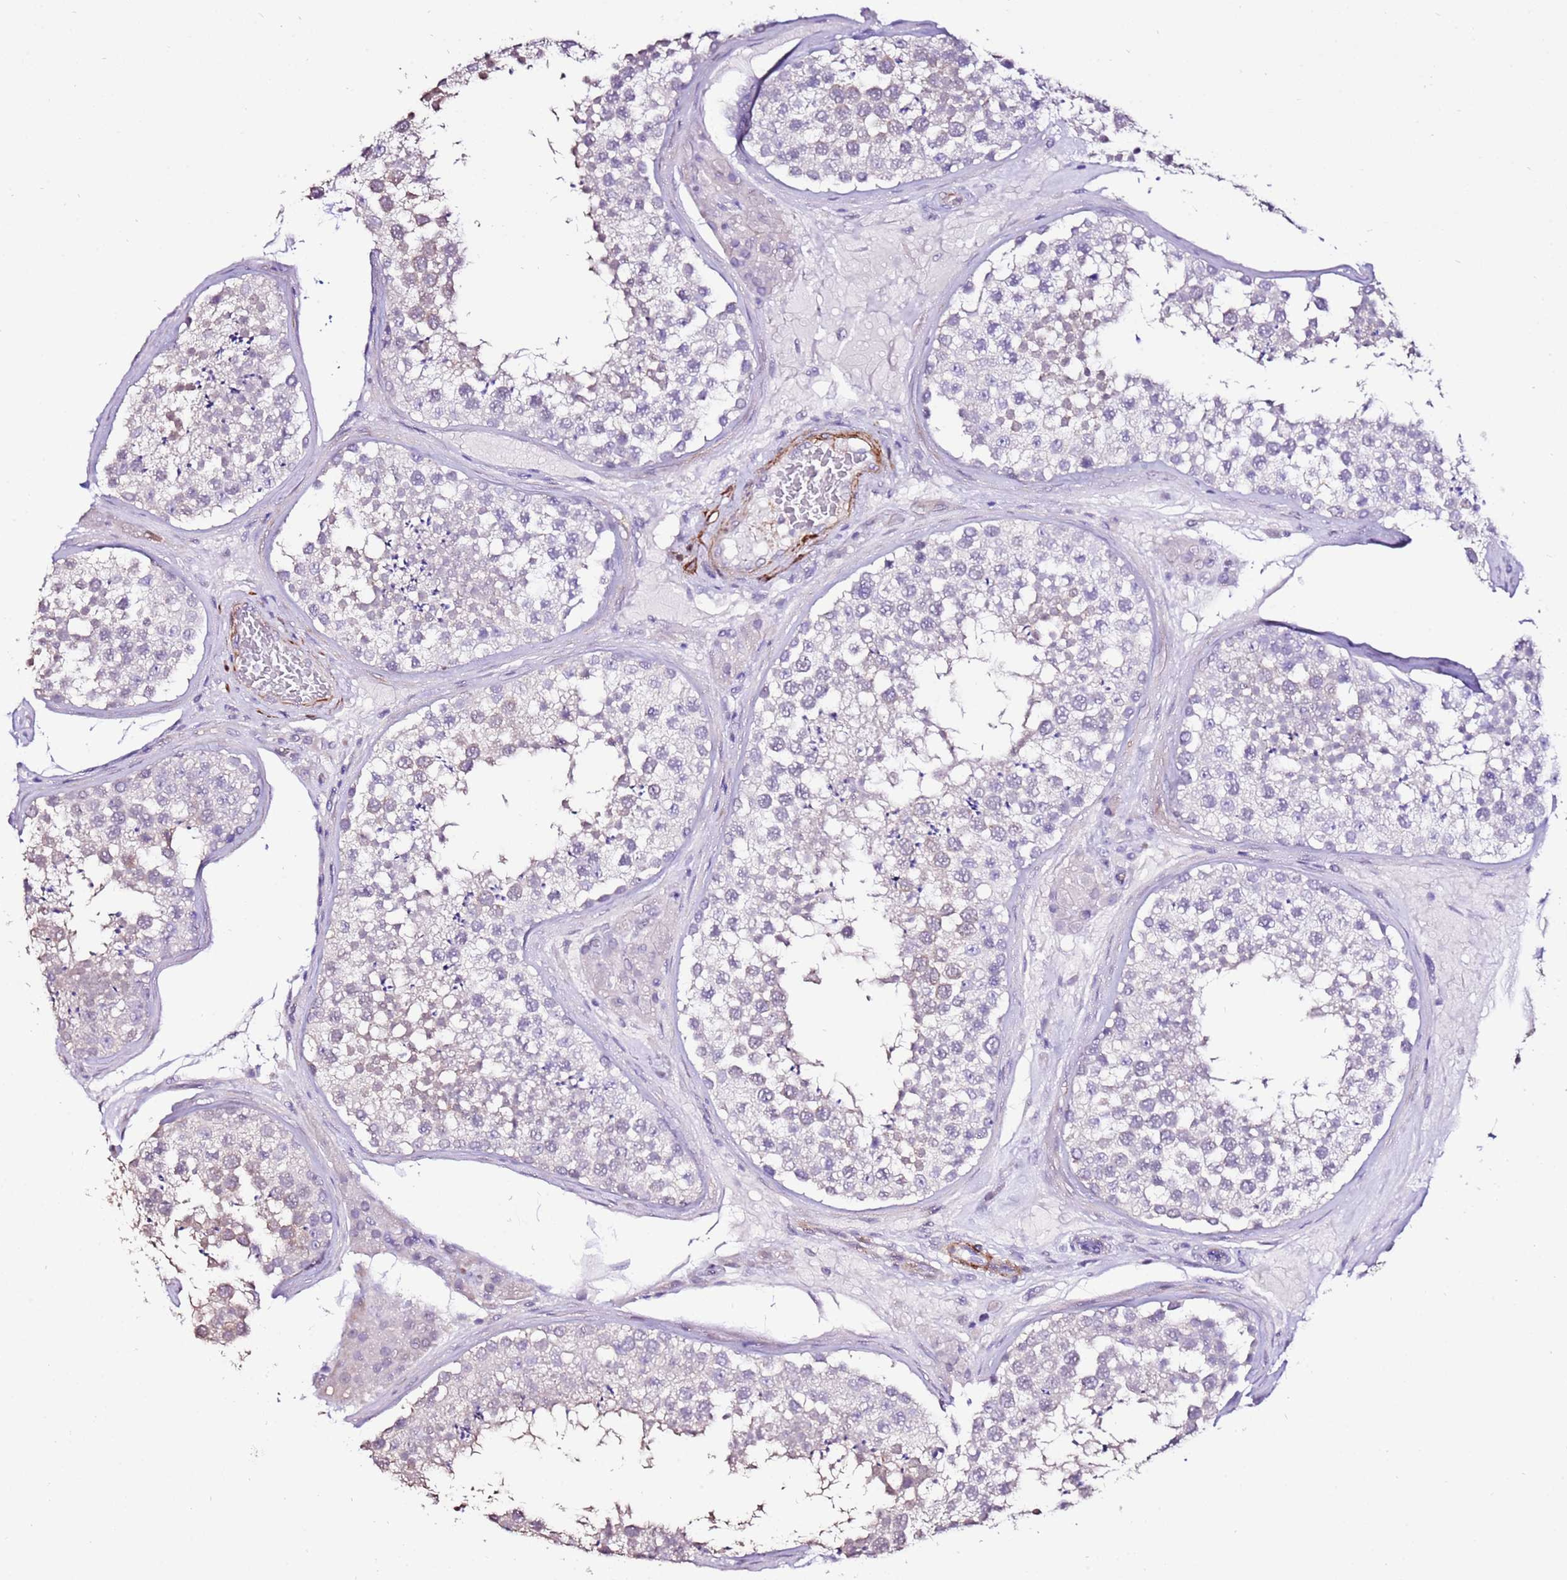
{"staining": {"intensity": "negative", "quantity": "none", "location": "none"}, "tissue": "testis", "cell_type": "Cells in seminiferous ducts", "image_type": "normal", "snomed": [{"axis": "morphology", "description": "Normal tissue, NOS"}, {"axis": "topography", "description": "Testis"}], "caption": "IHC of benign testis demonstrates no staining in cells in seminiferous ducts.", "gene": "ART5", "patient": {"sex": "male", "age": 46}}